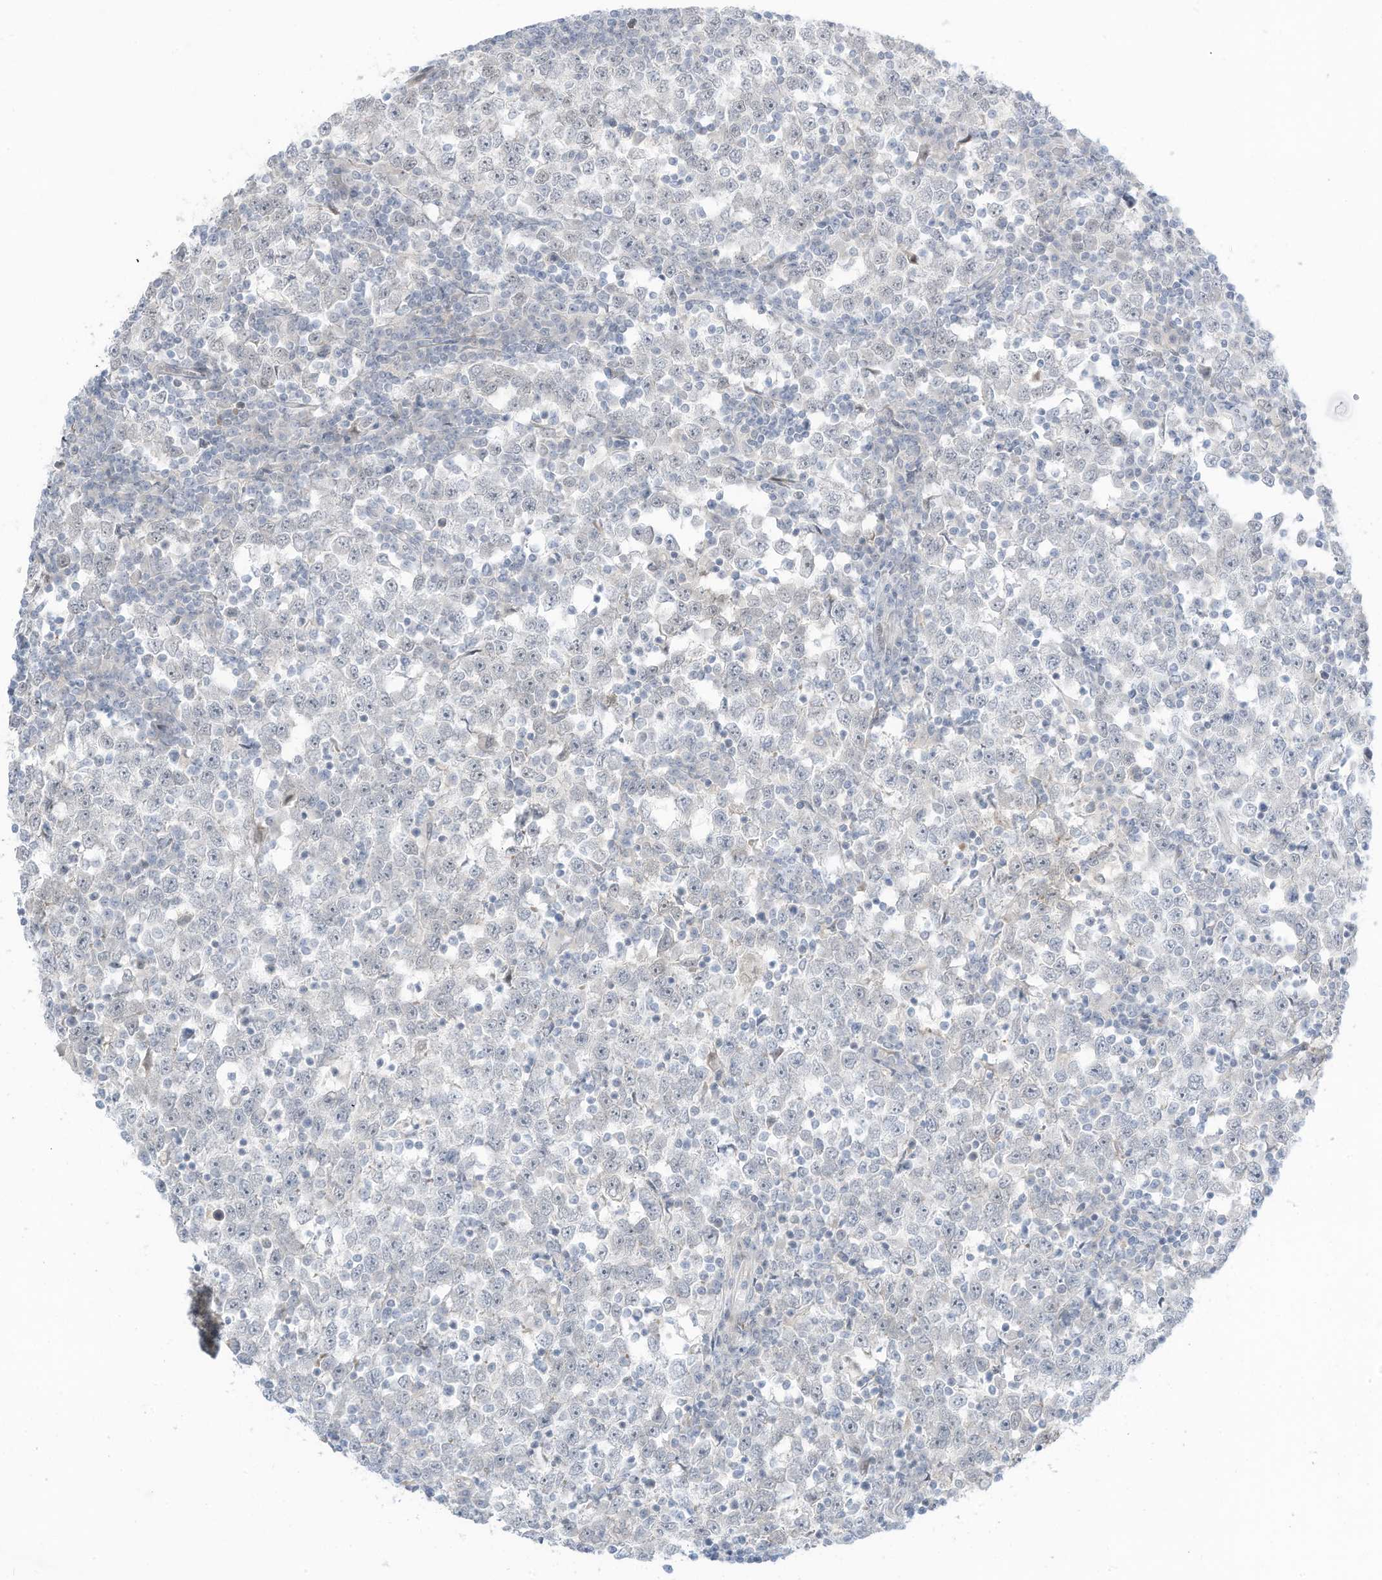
{"staining": {"intensity": "negative", "quantity": "none", "location": "none"}, "tissue": "testis cancer", "cell_type": "Tumor cells", "image_type": "cancer", "snomed": [{"axis": "morphology", "description": "Seminoma, NOS"}, {"axis": "topography", "description": "Testis"}], "caption": "Seminoma (testis) stained for a protein using immunohistochemistry (IHC) reveals no positivity tumor cells.", "gene": "ASPRV1", "patient": {"sex": "male", "age": 65}}